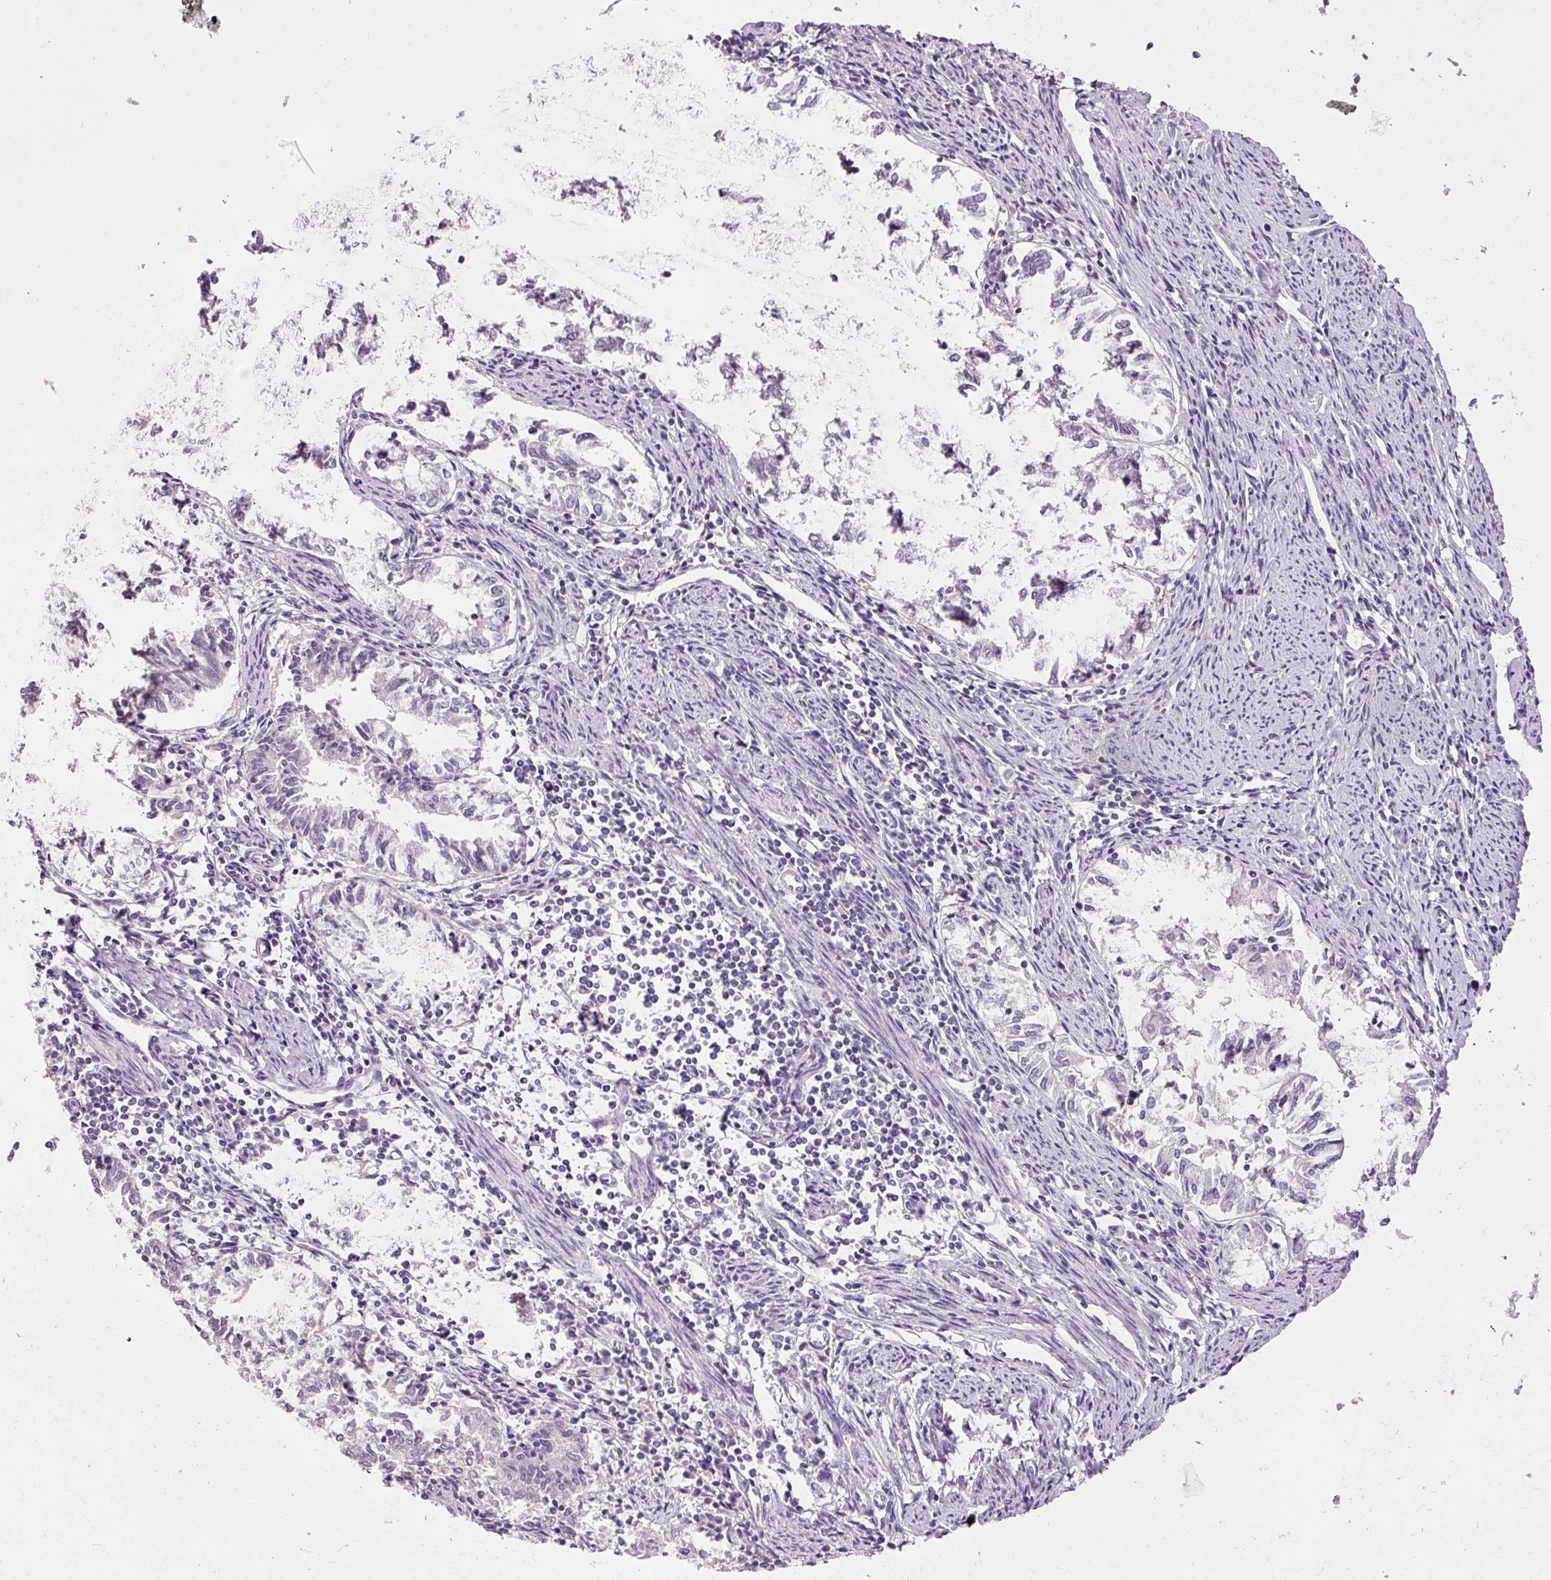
{"staining": {"intensity": "negative", "quantity": "none", "location": "none"}, "tissue": "endometrial cancer", "cell_type": "Tumor cells", "image_type": "cancer", "snomed": [{"axis": "morphology", "description": "Adenocarcinoma, NOS"}, {"axis": "topography", "description": "Endometrium"}], "caption": "This is a histopathology image of immunohistochemistry (IHC) staining of endometrial adenocarcinoma, which shows no positivity in tumor cells.", "gene": "VN1R2", "patient": {"sex": "female", "age": 79}}